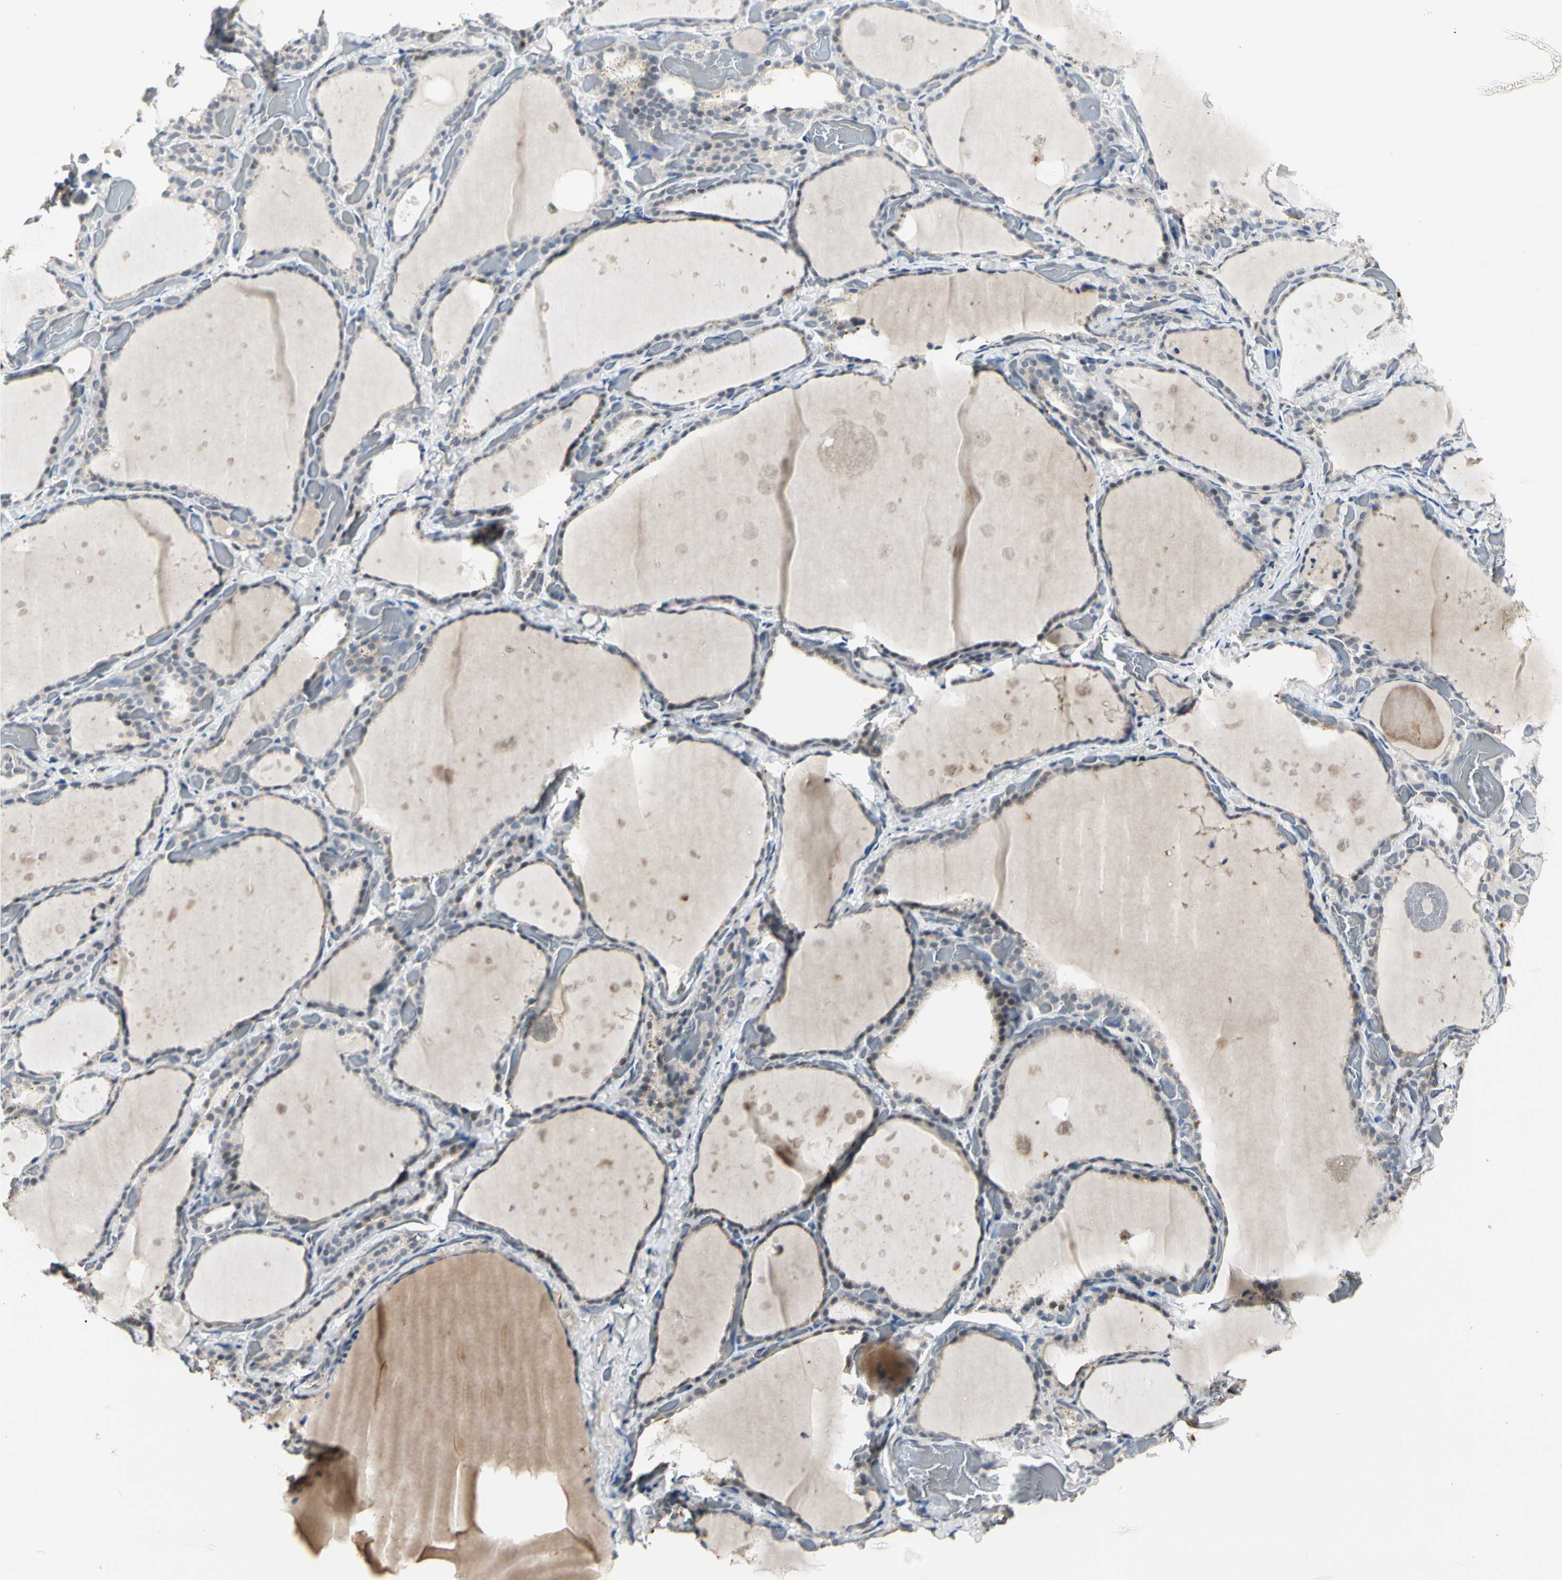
{"staining": {"intensity": "weak", "quantity": "<25%", "location": "cytoplasmic/membranous,nuclear"}, "tissue": "thyroid gland", "cell_type": "Glandular cells", "image_type": "normal", "snomed": [{"axis": "morphology", "description": "Normal tissue, NOS"}, {"axis": "topography", "description": "Thyroid gland"}], "caption": "Immunohistochemical staining of benign thyroid gland exhibits no significant expression in glandular cells.", "gene": "GREM1", "patient": {"sex": "female", "age": 44}}